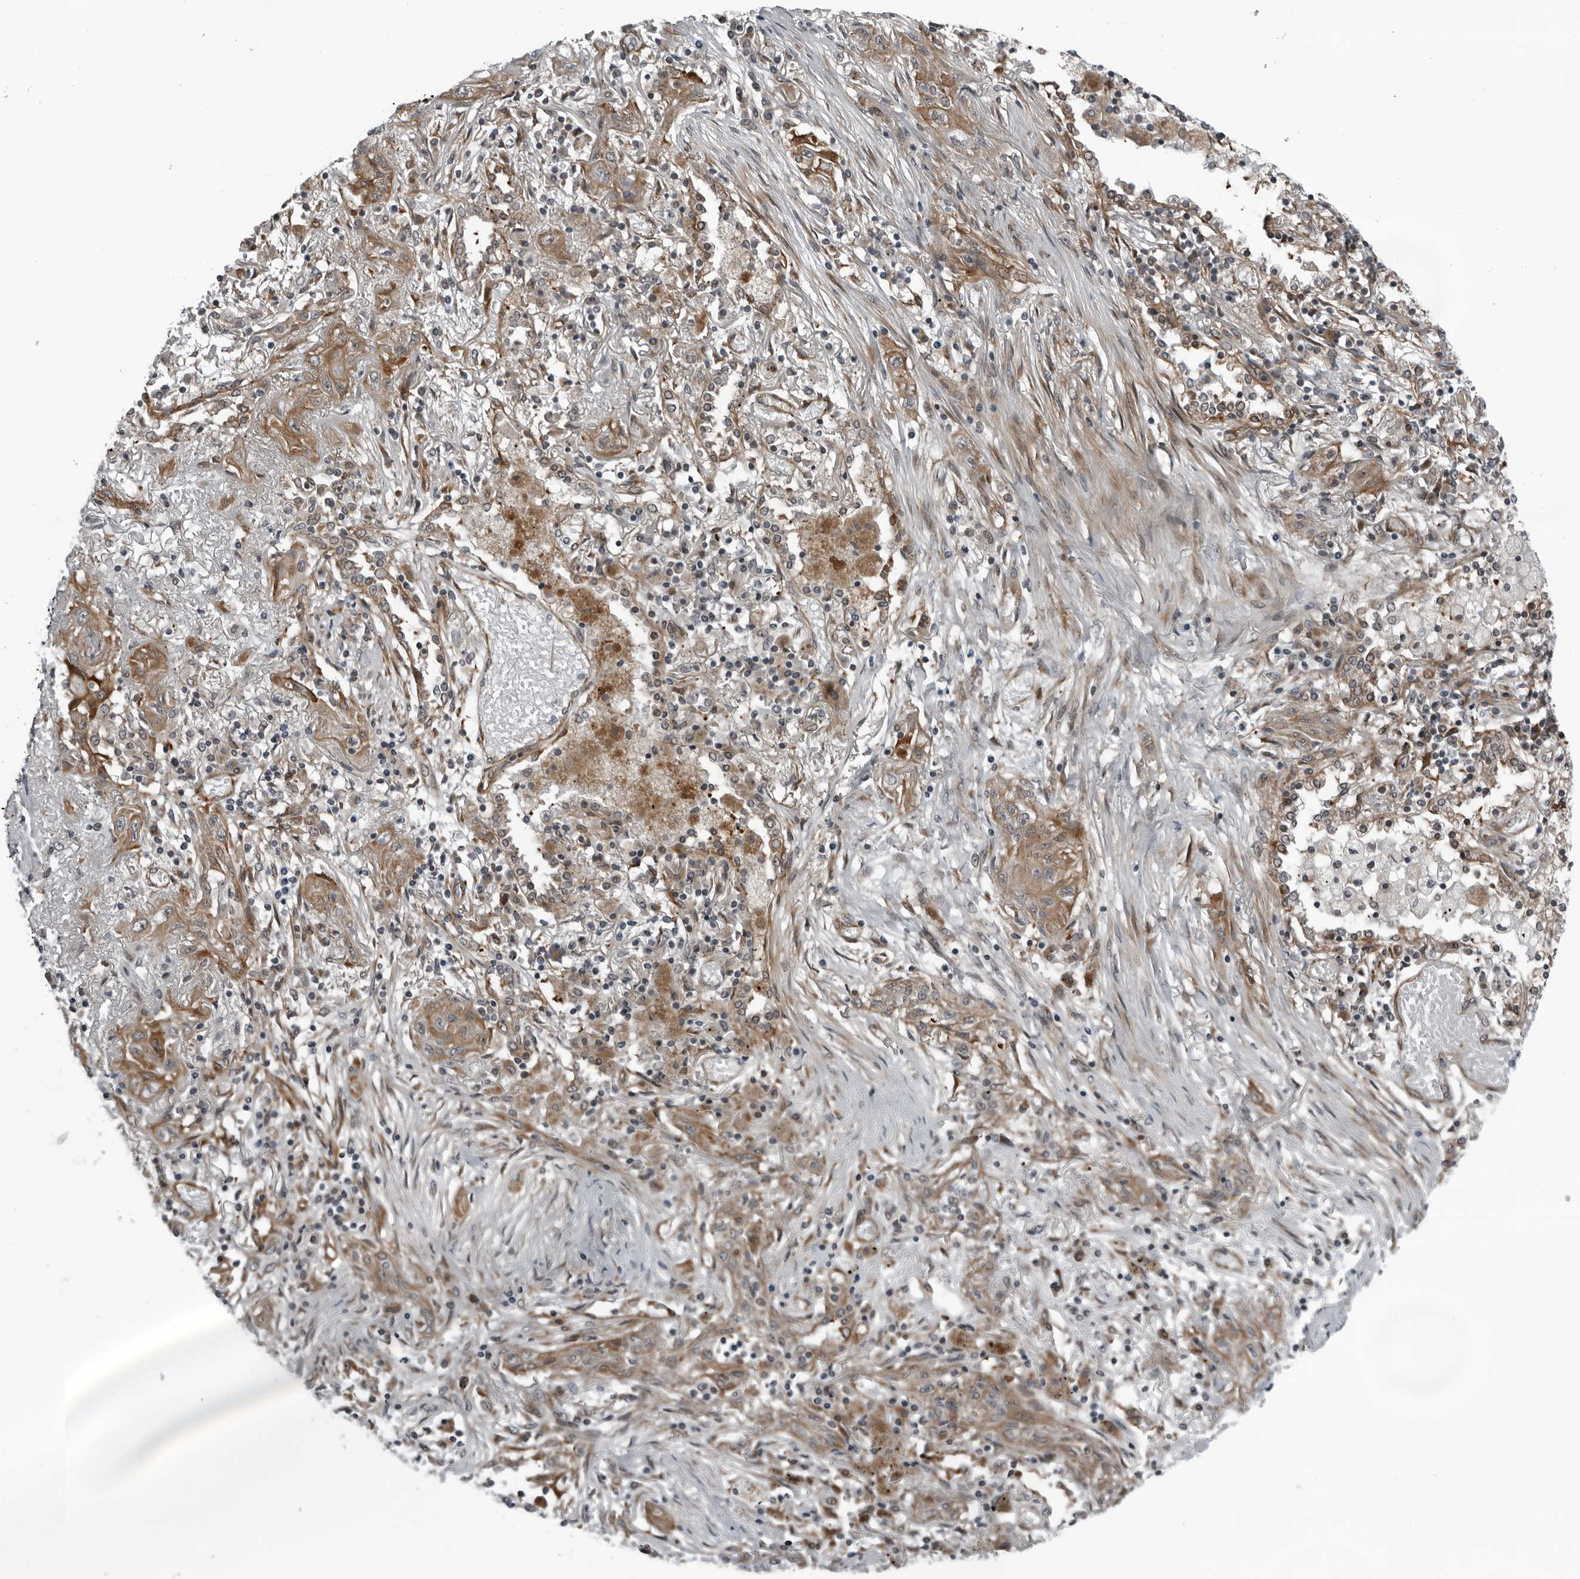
{"staining": {"intensity": "weak", "quantity": ">75%", "location": "cytoplasmic/membranous"}, "tissue": "lung cancer", "cell_type": "Tumor cells", "image_type": "cancer", "snomed": [{"axis": "morphology", "description": "Squamous cell carcinoma, NOS"}, {"axis": "topography", "description": "Lung"}], "caption": "A photomicrograph showing weak cytoplasmic/membranous expression in approximately >75% of tumor cells in lung cancer (squamous cell carcinoma), as visualized by brown immunohistochemical staining.", "gene": "FAM102B", "patient": {"sex": "female", "age": 47}}